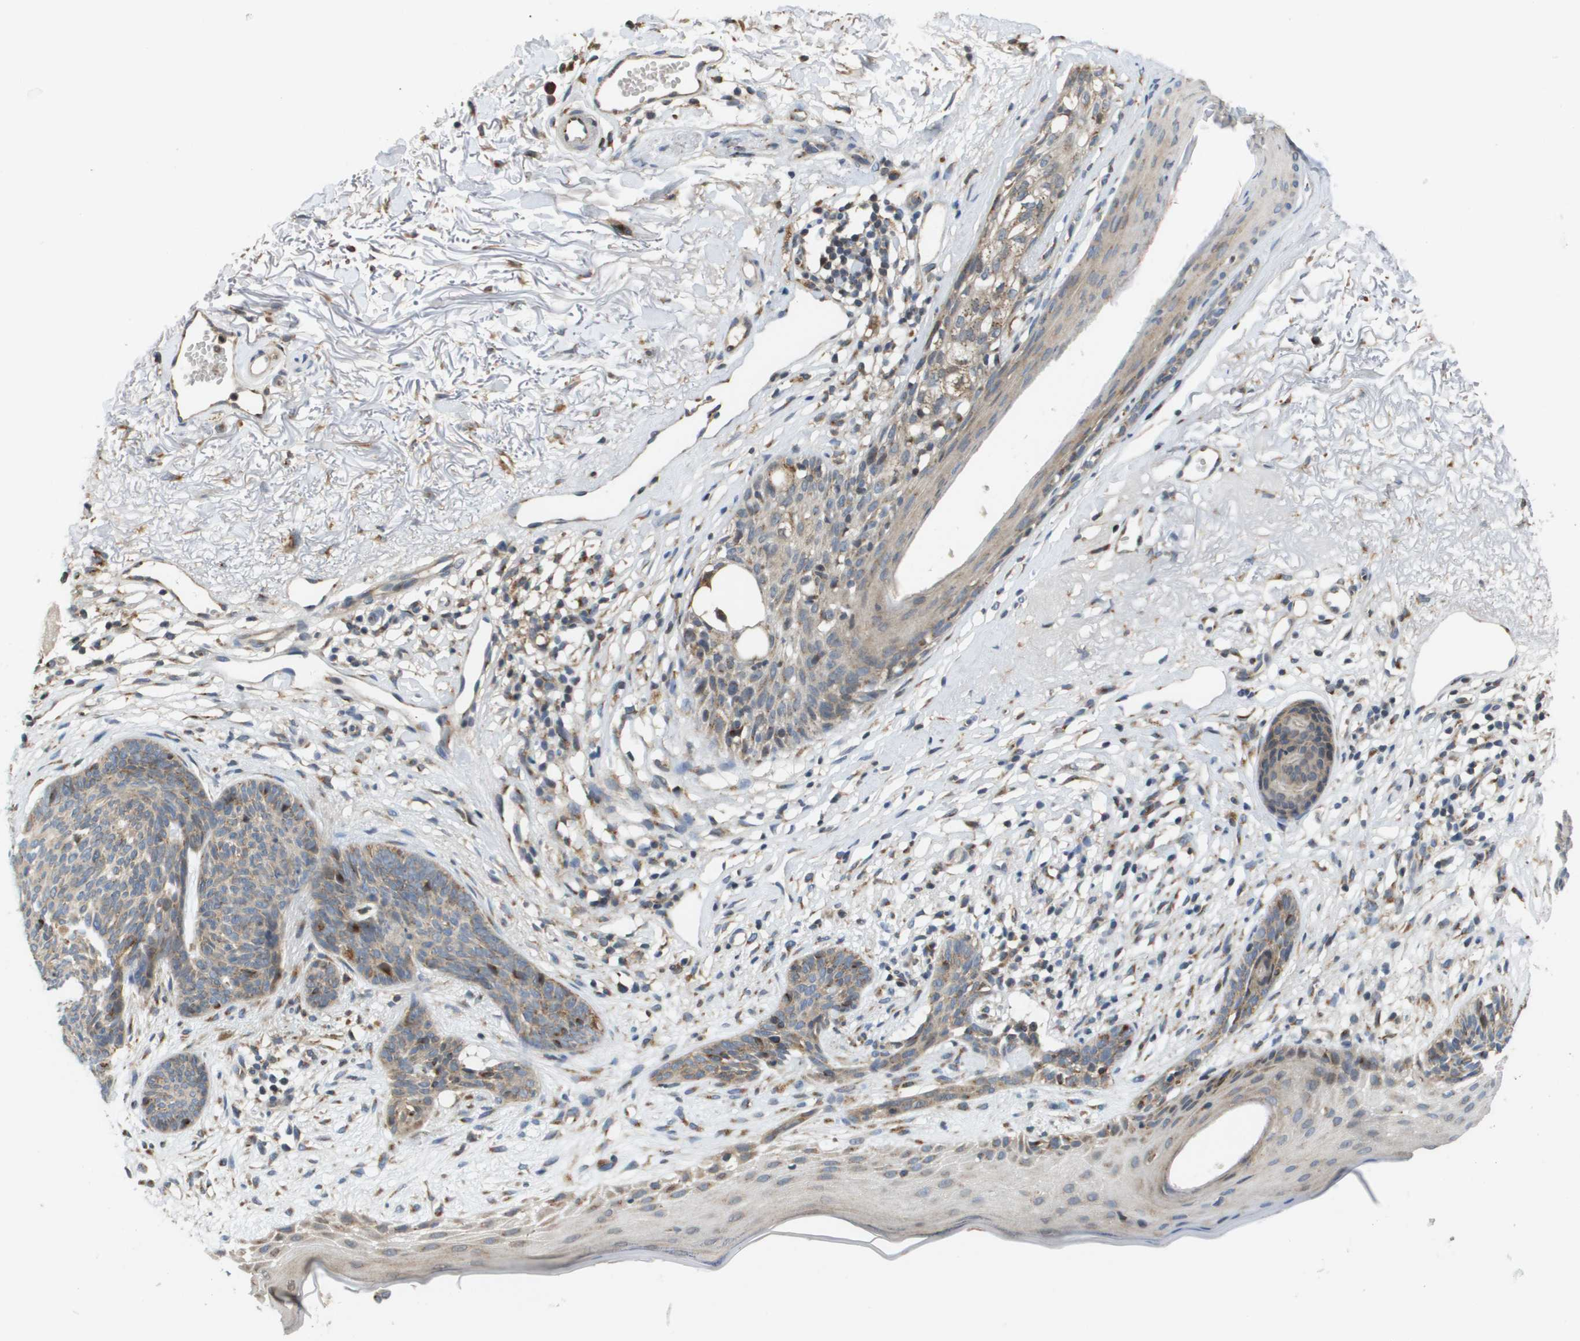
{"staining": {"intensity": "moderate", "quantity": "<25%", "location": "cytoplasmic/membranous"}, "tissue": "skin cancer", "cell_type": "Tumor cells", "image_type": "cancer", "snomed": [{"axis": "morphology", "description": "Normal tissue, NOS"}, {"axis": "morphology", "description": "Basal cell carcinoma"}, {"axis": "topography", "description": "Skin"}], "caption": "The immunohistochemical stain highlights moderate cytoplasmic/membranous expression in tumor cells of skin basal cell carcinoma tissue.", "gene": "PCK1", "patient": {"sex": "female", "age": 70}}